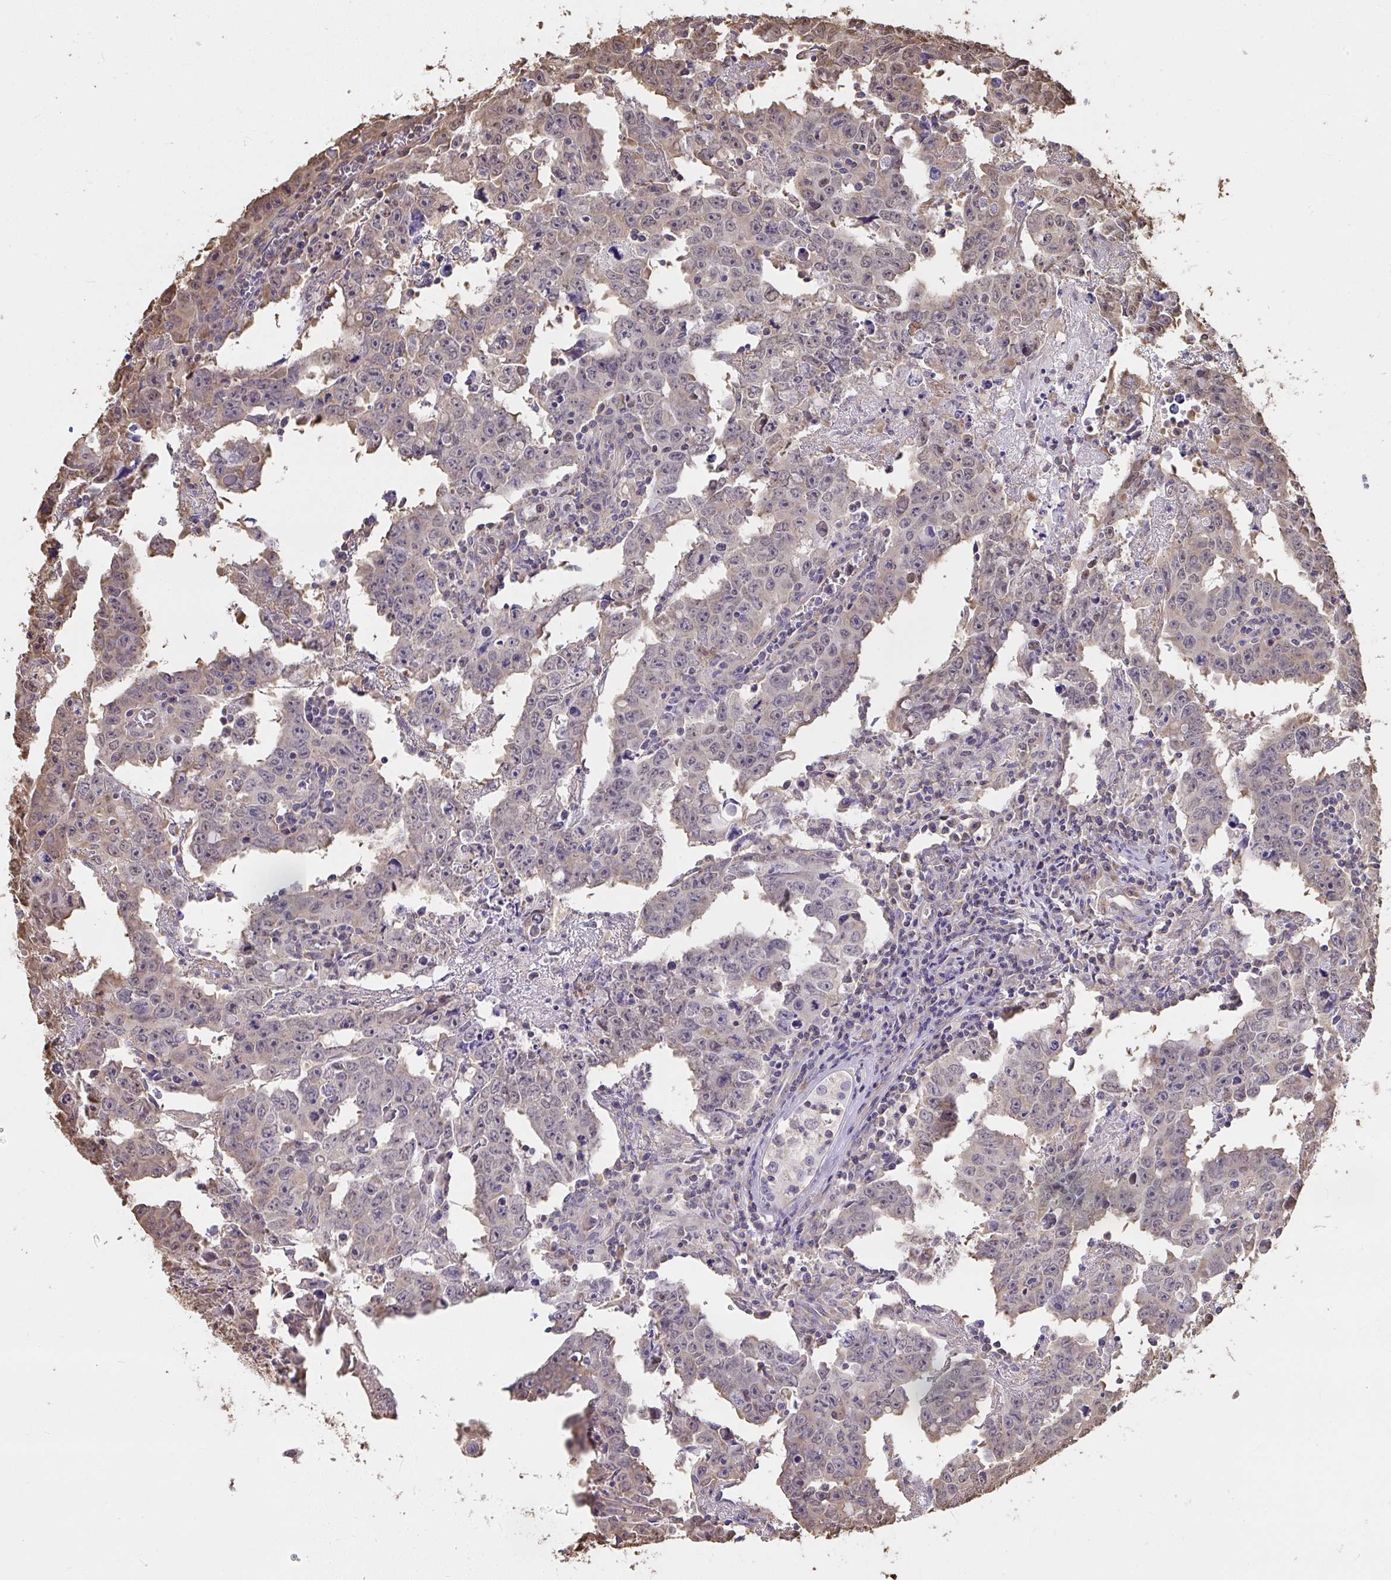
{"staining": {"intensity": "weak", "quantity": "25%-75%", "location": "cytoplasmic/membranous,nuclear"}, "tissue": "testis cancer", "cell_type": "Tumor cells", "image_type": "cancer", "snomed": [{"axis": "morphology", "description": "Carcinoma, Embryonal, NOS"}, {"axis": "topography", "description": "Testis"}], "caption": "A micrograph showing weak cytoplasmic/membranous and nuclear positivity in about 25%-75% of tumor cells in testis cancer, as visualized by brown immunohistochemical staining.", "gene": "SYNCRIP", "patient": {"sex": "male", "age": 22}}